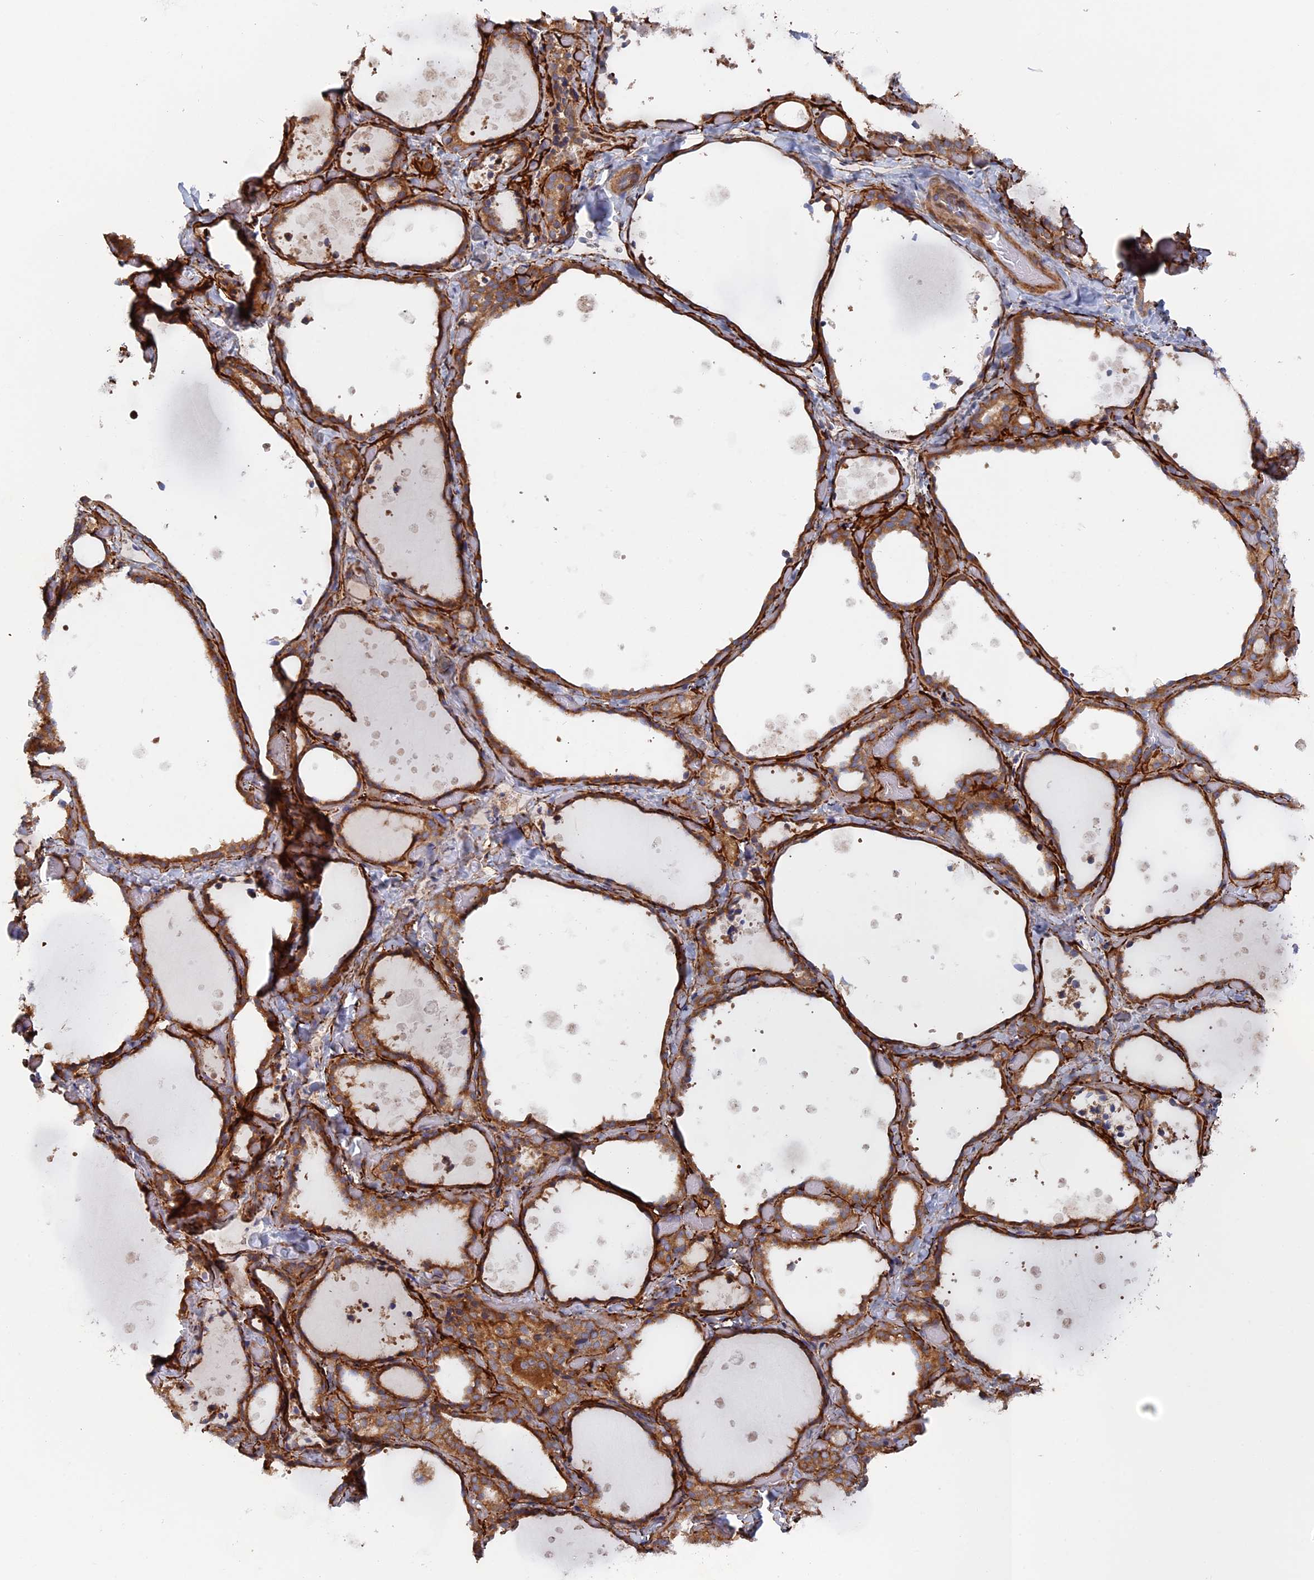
{"staining": {"intensity": "moderate", "quantity": ">75%", "location": "cytoplasmic/membranous"}, "tissue": "thyroid gland", "cell_type": "Glandular cells", "image_type": "normal", "snomed": [{"axis": "morphology", "description": "Normal tissue, NOS"}, {"axis": "topography", "description": "Thyroid gland"}], "caption": "Immunohistochemical staining of unremarkable thyroid gland exhibits moderate cytoplasmic/membranous protein positivity in approximately >75% of glandular cells.", "gene": "TMEM196", "patient": {"sex": "female", "age": 44}}